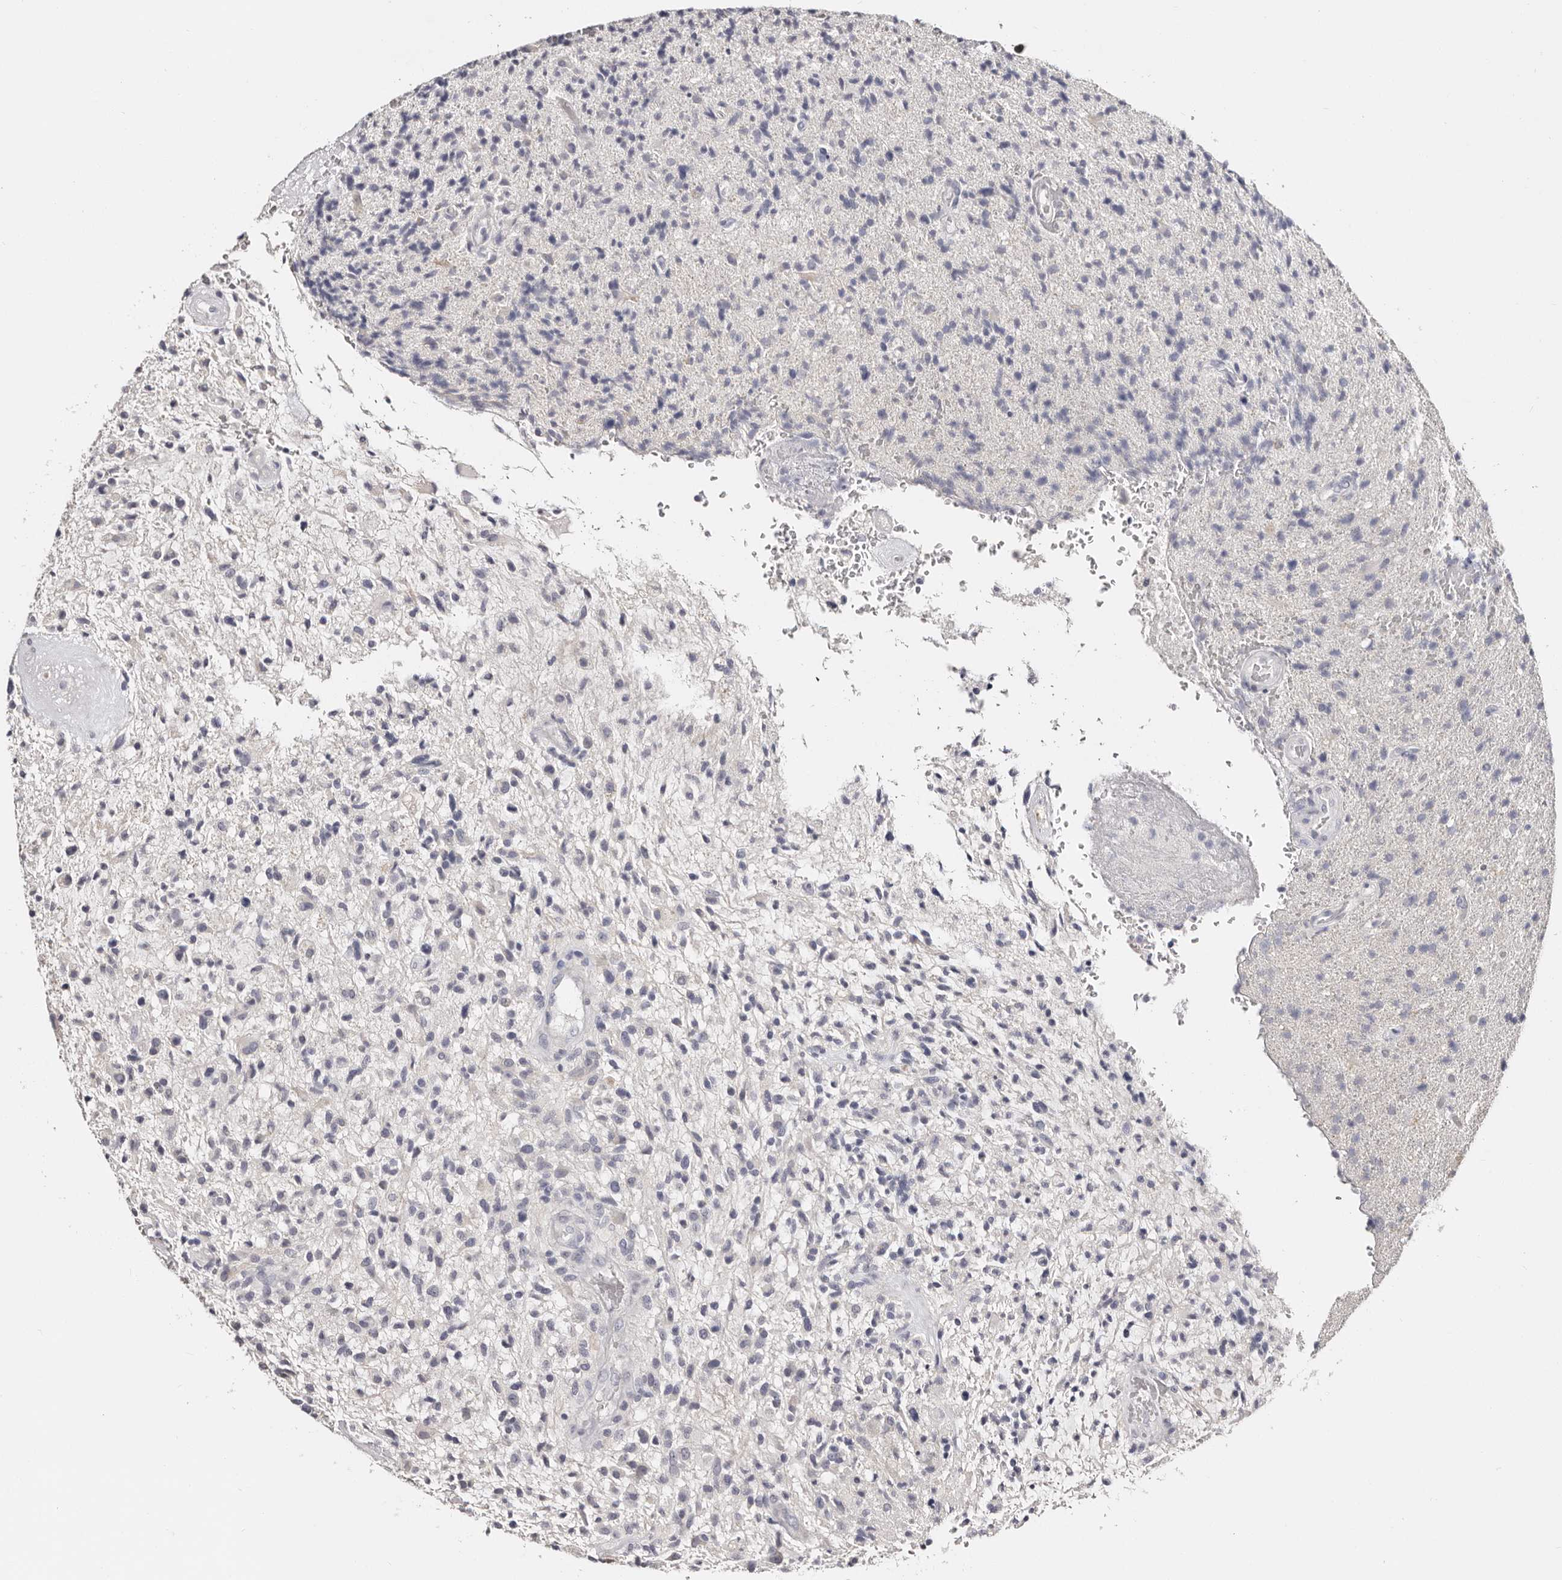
{"staining": {"intensity": "negative", "quantity": "none", "location": "none"}, "tissue": "glioma", "cell_type": "Tumor cells", "image_type": "cancer", "snomed": [{"axis": "morphology", "description": "Glioma, malignant, High grade"}, {"axis": "topography", "description": "Brain"}], "caption": "Glioma stained for a protein using IHC displays no staining tumor cells.", "gene": "AKNAD1", "patient": {"sex": "male", "age": 72}}